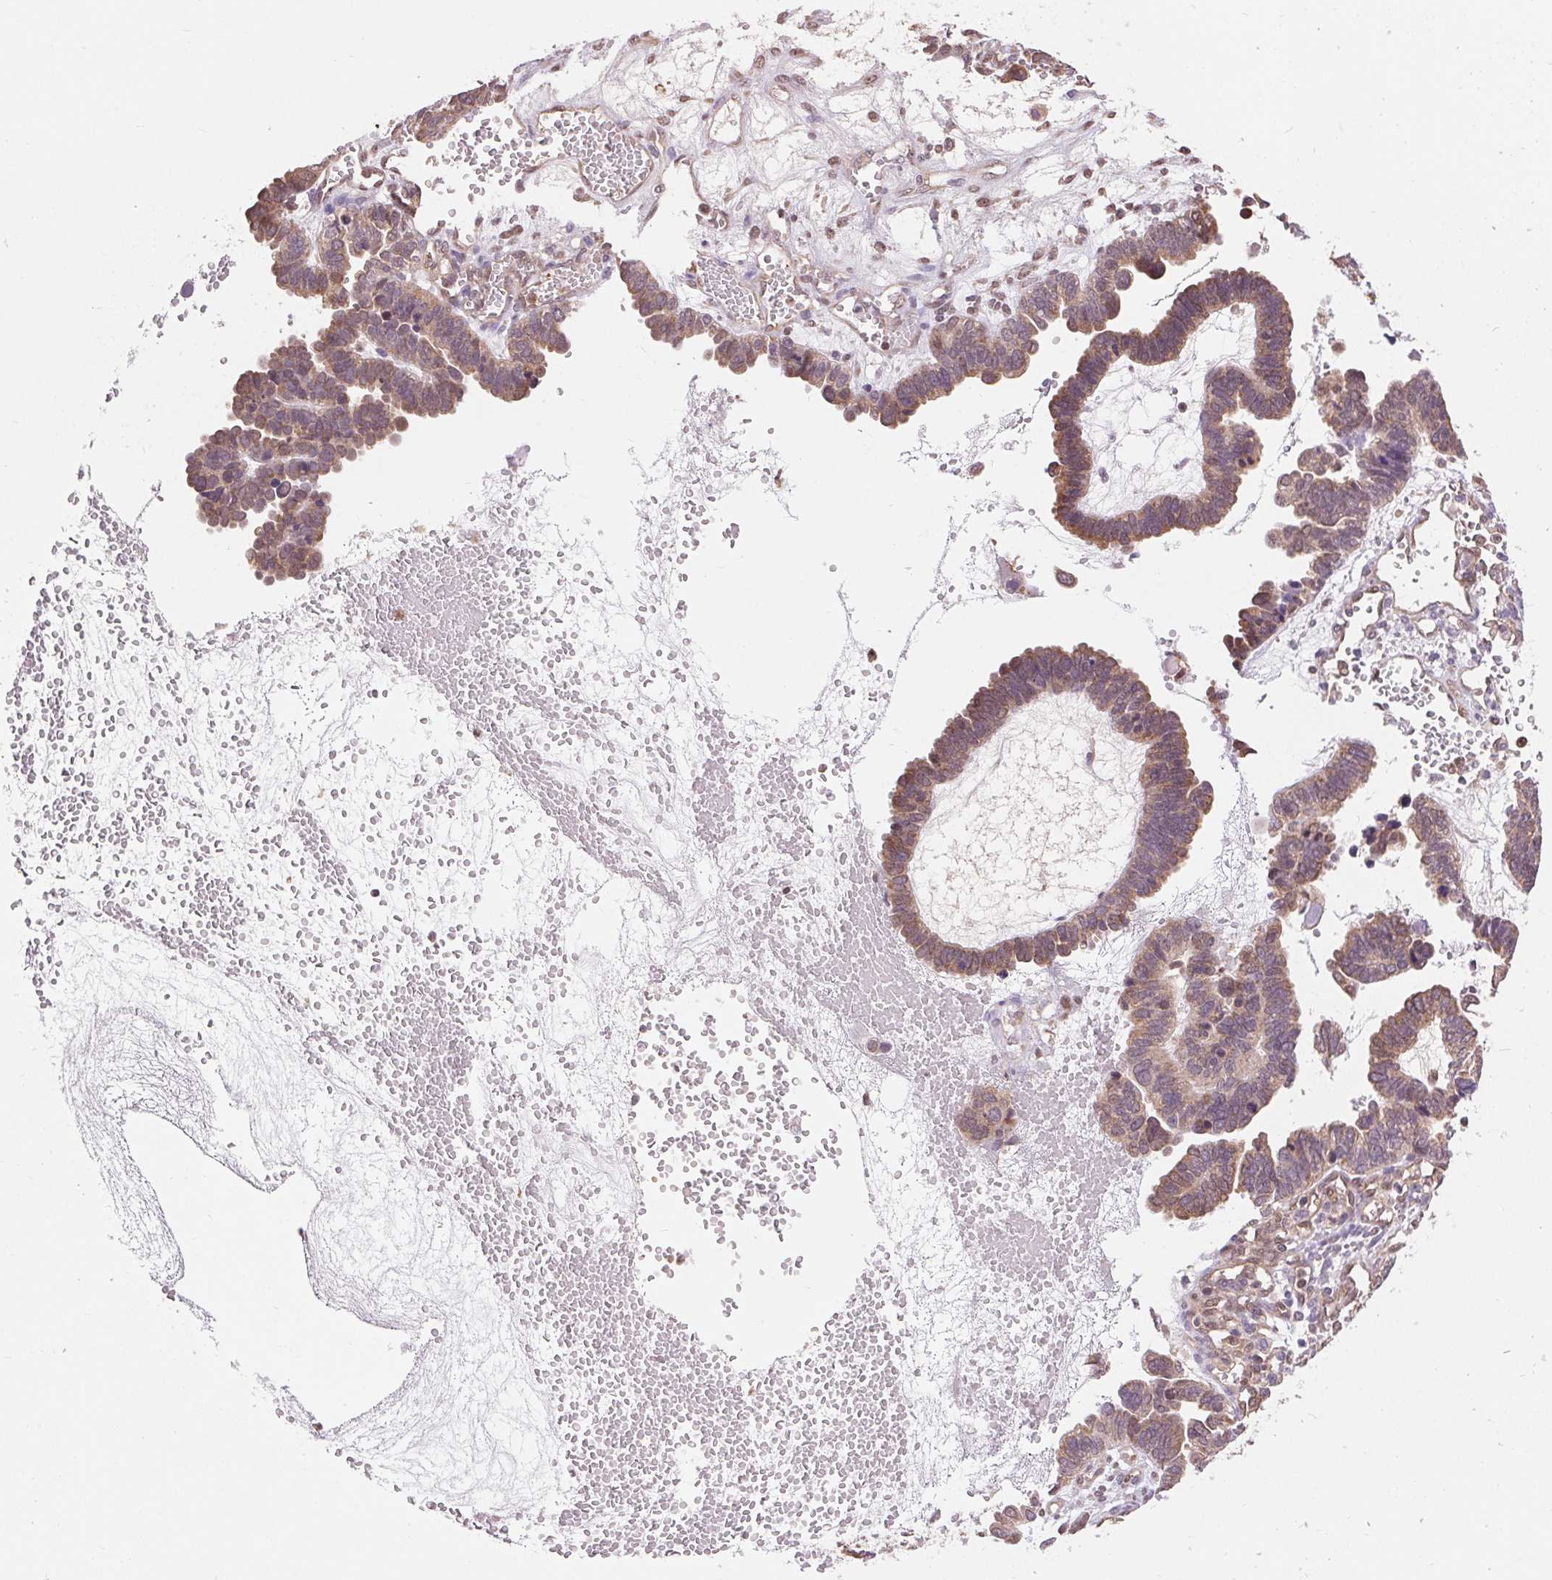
{"staining": {"intensity": "weak", "quantity": ">75%", "location": "cytoplasmic/membranous"}, "tissue": "ovarian cancer", "cell_type": "Tumor cells", "image_type": "cancer", "snomed": [{"axis": "morphology", "description": "Cystadenocarcinoma, serous, NOS"}, {"axis": "topography", "description": "Ovary"}], "caption": "Serous cystadenocarcinoma (ovarian) tissue demonstrates weak cytoplasmic/membranous positivity in approximately >75% of tumor cells", "gene": "TMEM273", "patient": {"sex": "female", "age": 51}}